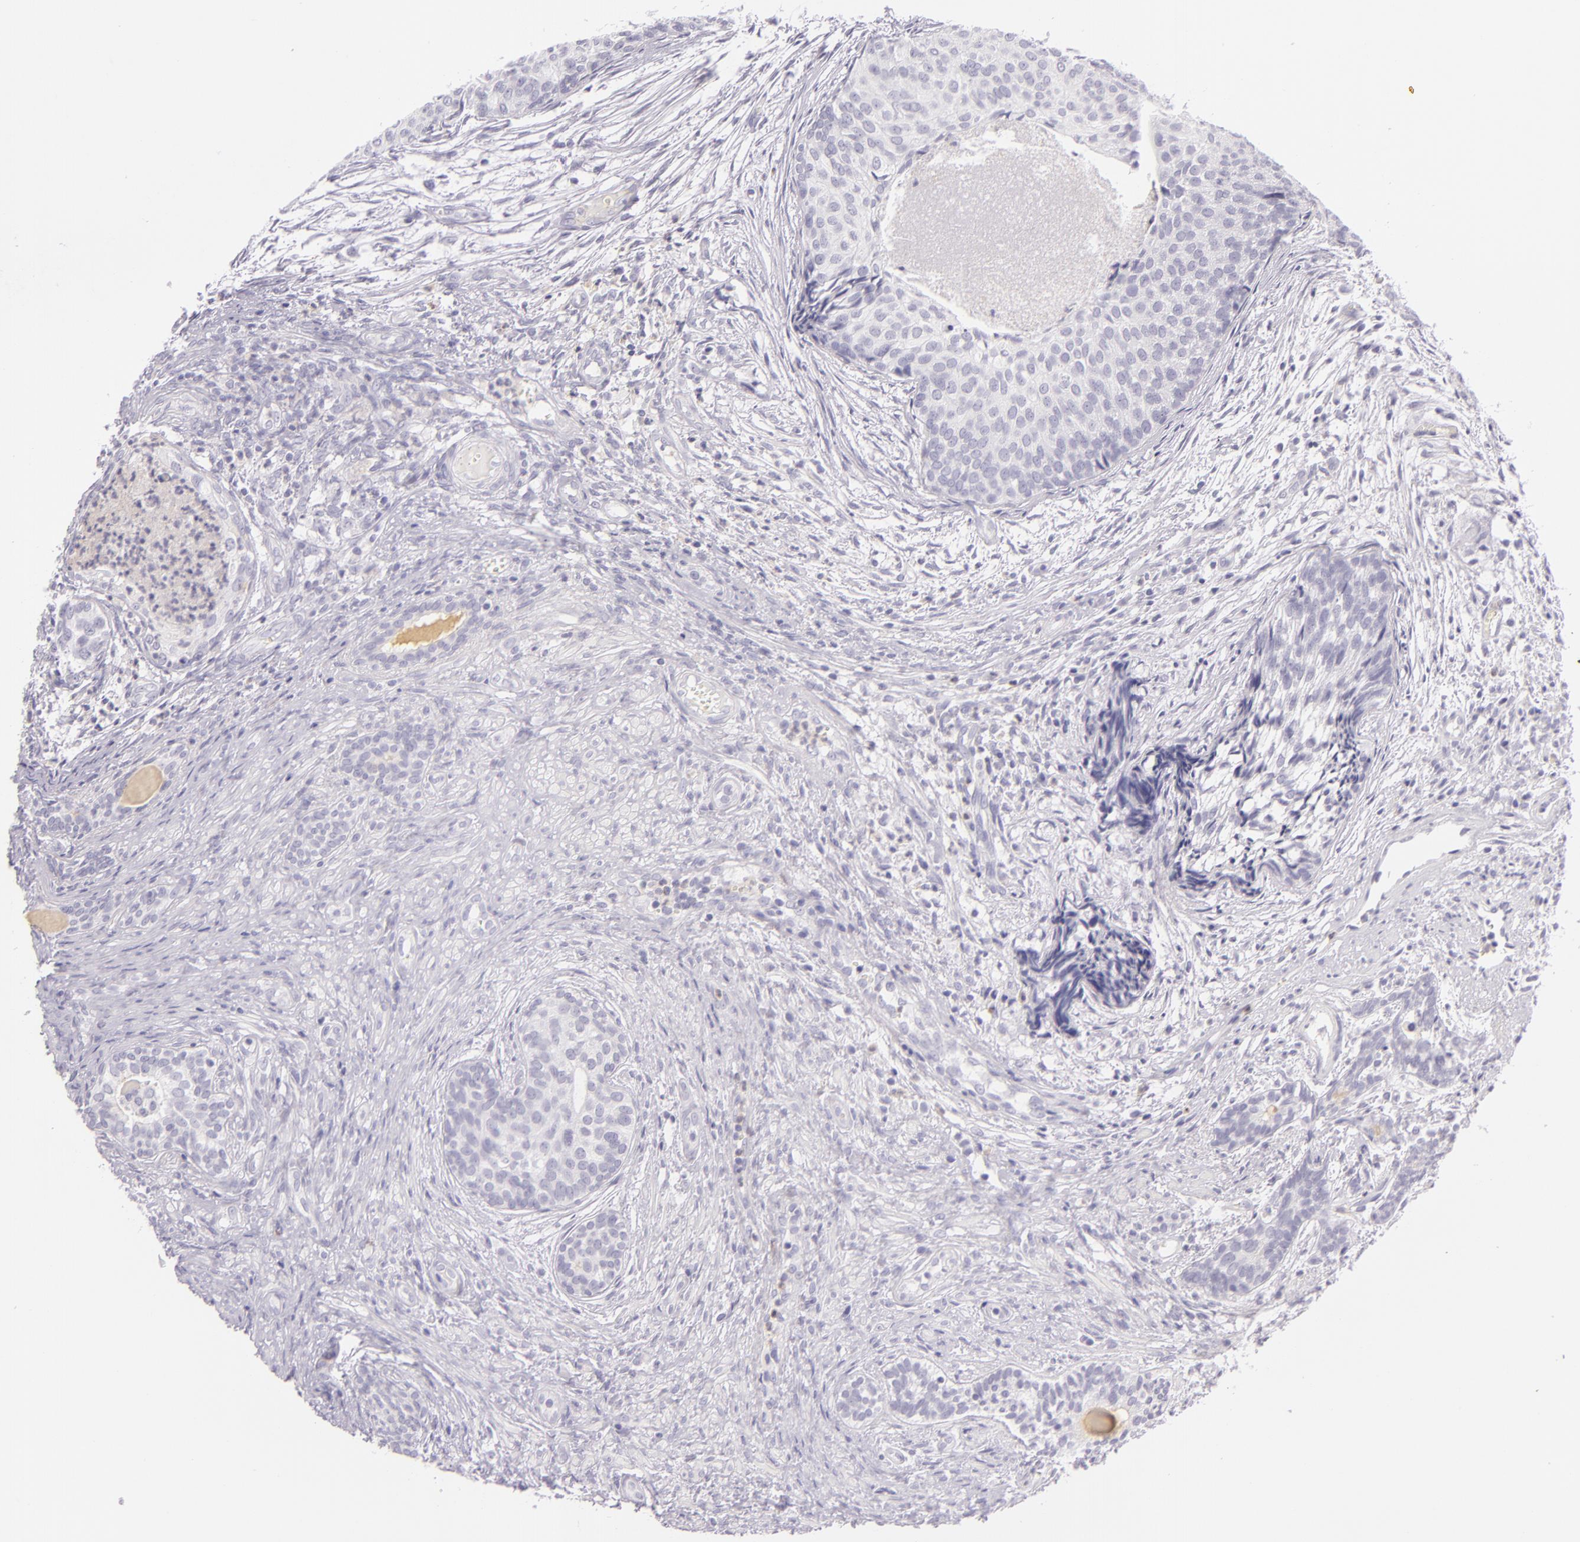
{"staining": {"intensity": "negative", "quantity": "none", "location": "none"}, "tissue": "urothelial cancer", "cell_type": "Tumor cells", "image_type": "cancer", "snomed": [{"axis": "morphology", "description": "Urothelial carcinoma, Low grade"}, {"axis": "topography", "description": "Urinary bladder"}], "caption": "An immunohistochemistry (IHC) micrograph of urothelial cancer is shown. There is no staining in tumor cells of urothelial cancer.", "gene": "CBS", "patient": {"sex": "male", "age": 84}}